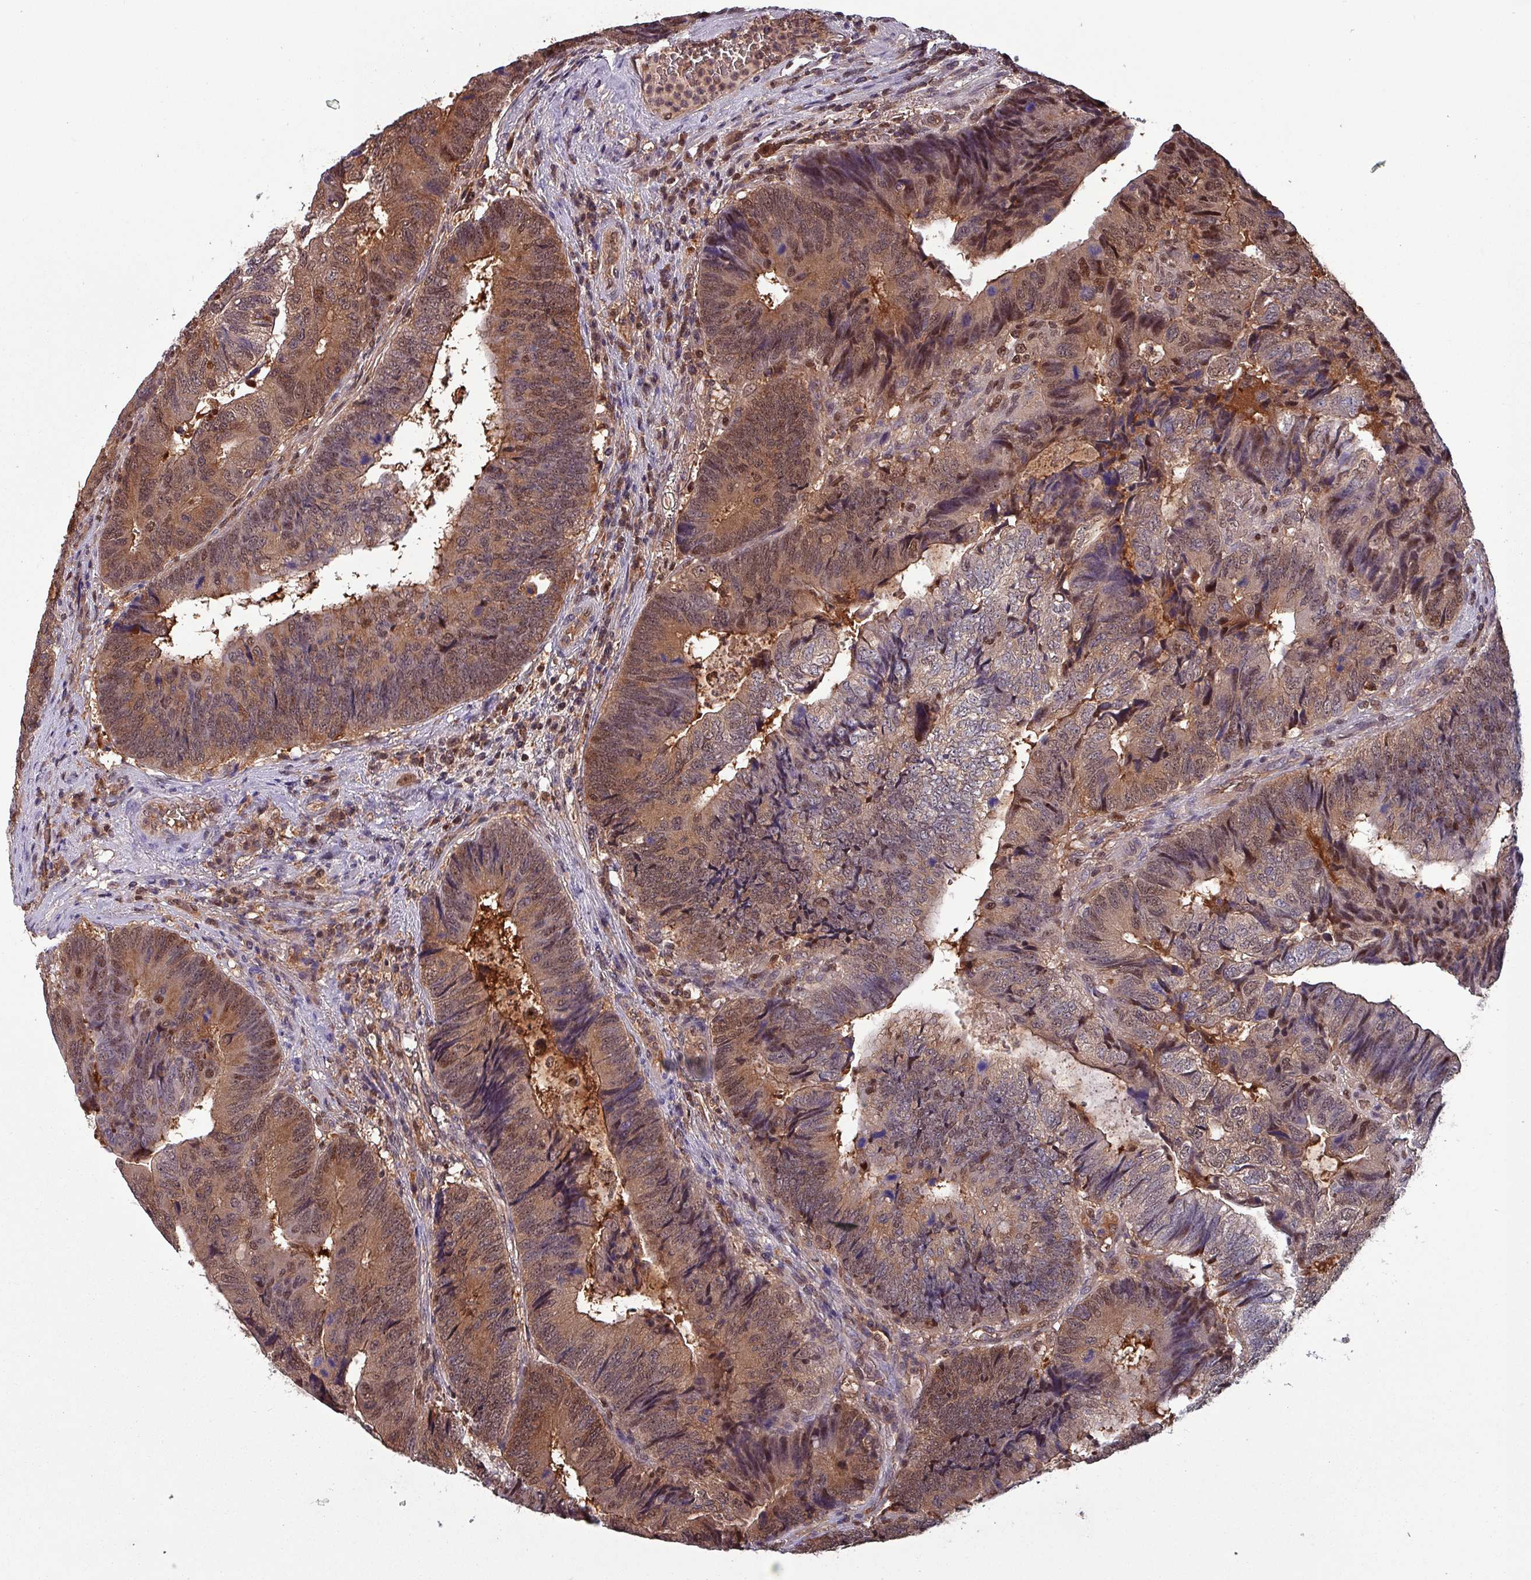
{"staining": {"intensity": "moderate", "quantity": ">75%", "location": "cytoplasmic/membranous,nuclear"}, "tissue": "colorectal cancer", "cell_type": "Tumor cells", "image_type": "cancer", "snomed": [{"axis": "morphology", "description": "Adenocarcinoma, NOS"}, {"axis": "topography", "description": "Colon"}], "caption": "Immunohistochemistry (IHC) photomicrograph of neoplastic tissue: human colorectal cancer (adenocarcinoma) stained using immunohistochemistry (IHC) shows medium levels of moderate protein expression localized specifically in the cytoplasmic/membranous and nuclear of tumor cells, appearing as a cytoplasmic/membranous and nuclear brown color.", "gene": "PSMB8", "patient": {"sex": "female", "age": 67}}